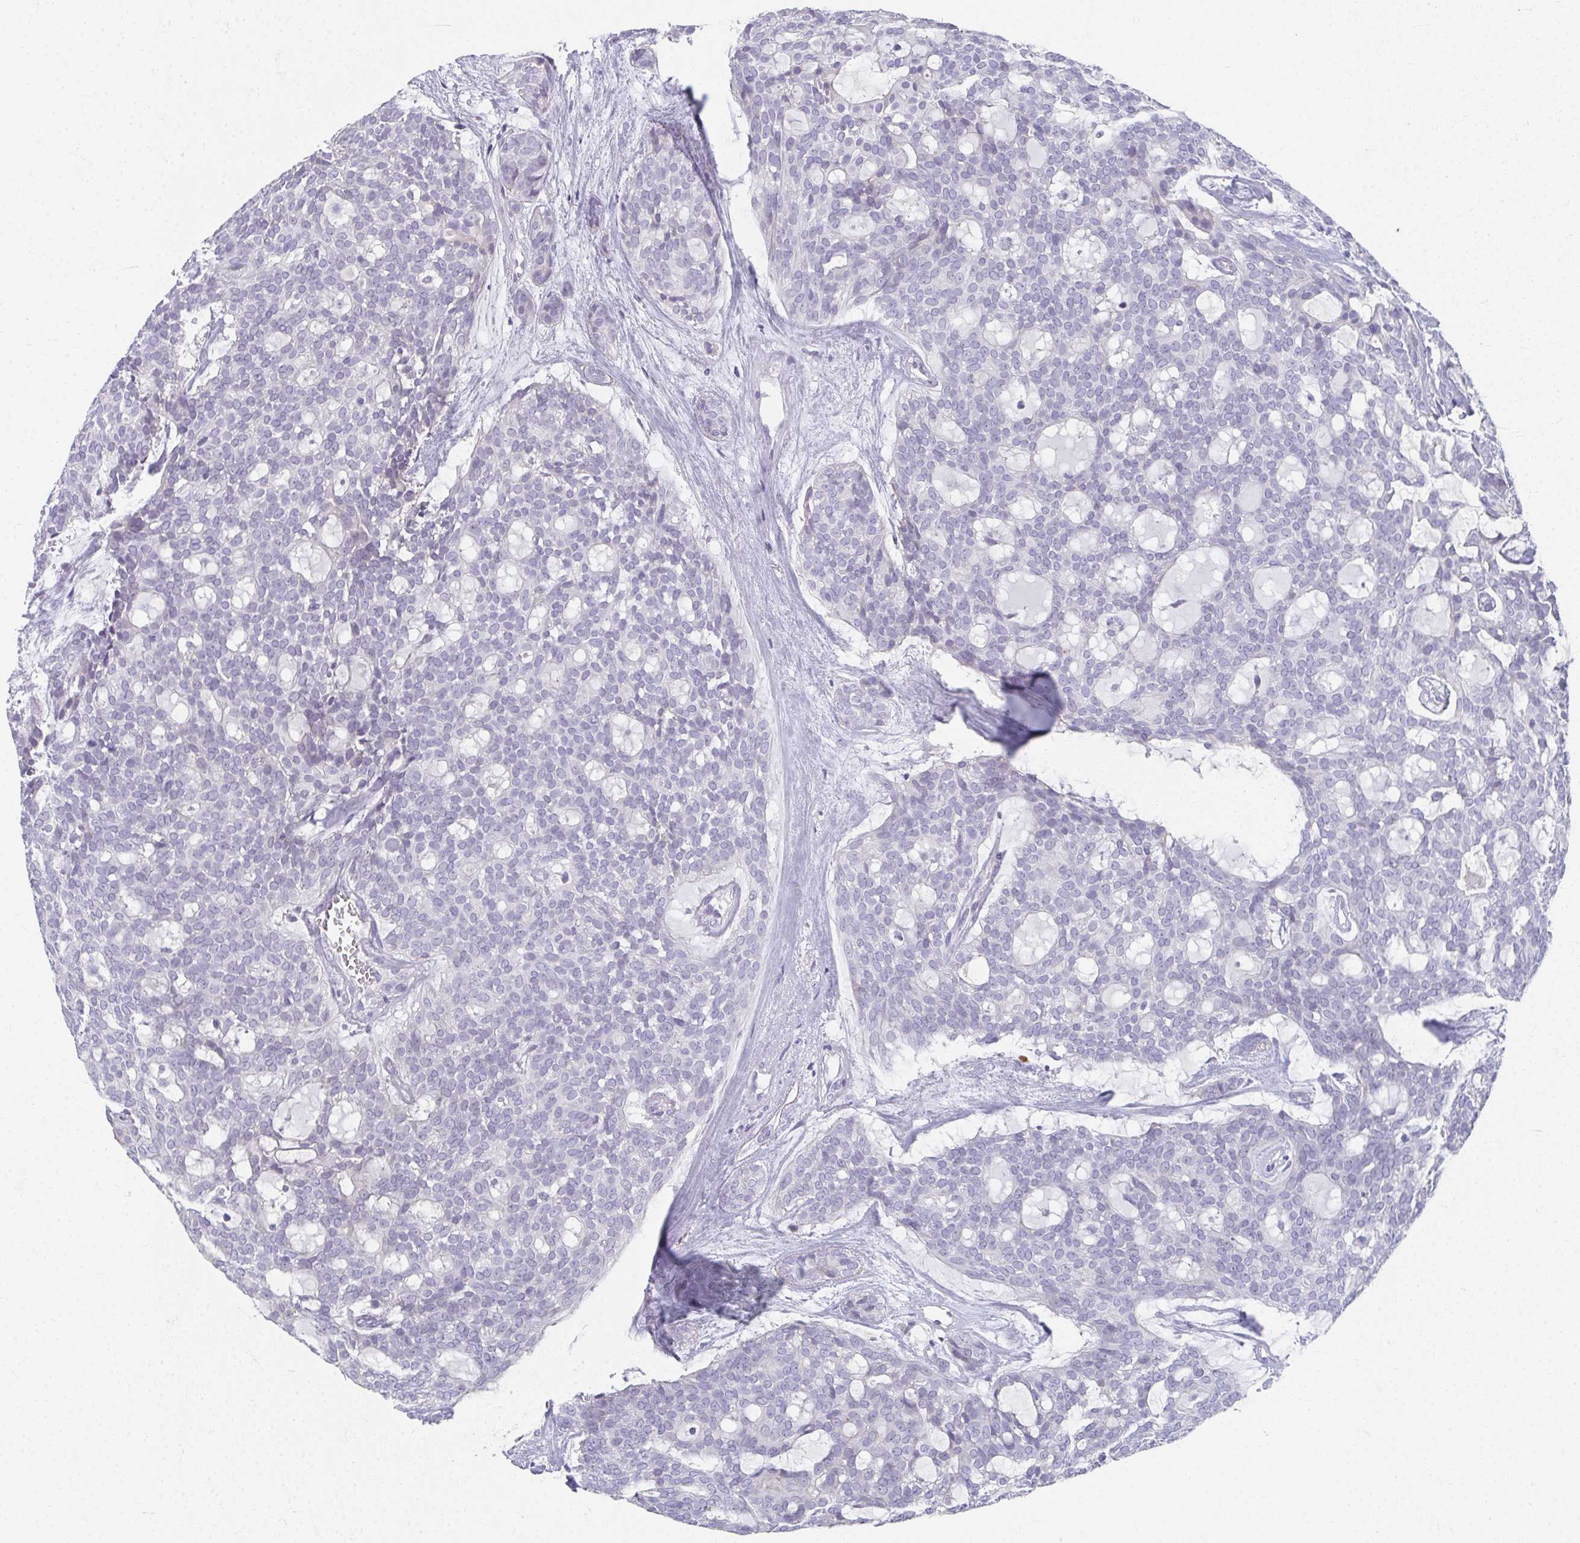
{"staining": {"intensity": "negative", "quantity": "none", "location": "none"}, "tissue": "head and neck cancer", "cell_type": "Tumor cells", "image_type": "cancer", "snomed": [{"axis": "morphology", "description": "Adenocarcinoma, NOS"}, {"axis": "topography", "description": "Head-Neck"}], "caption": "IHC micrograph of human head and neck cancer stained for a protein (brown), which exhibits no positivity in tumor cells. (Immunohistochemistry, brightfield microscopy, high magnification).", "gene": "CAMKV", "patient": {"sex": "male", "age": 66}}